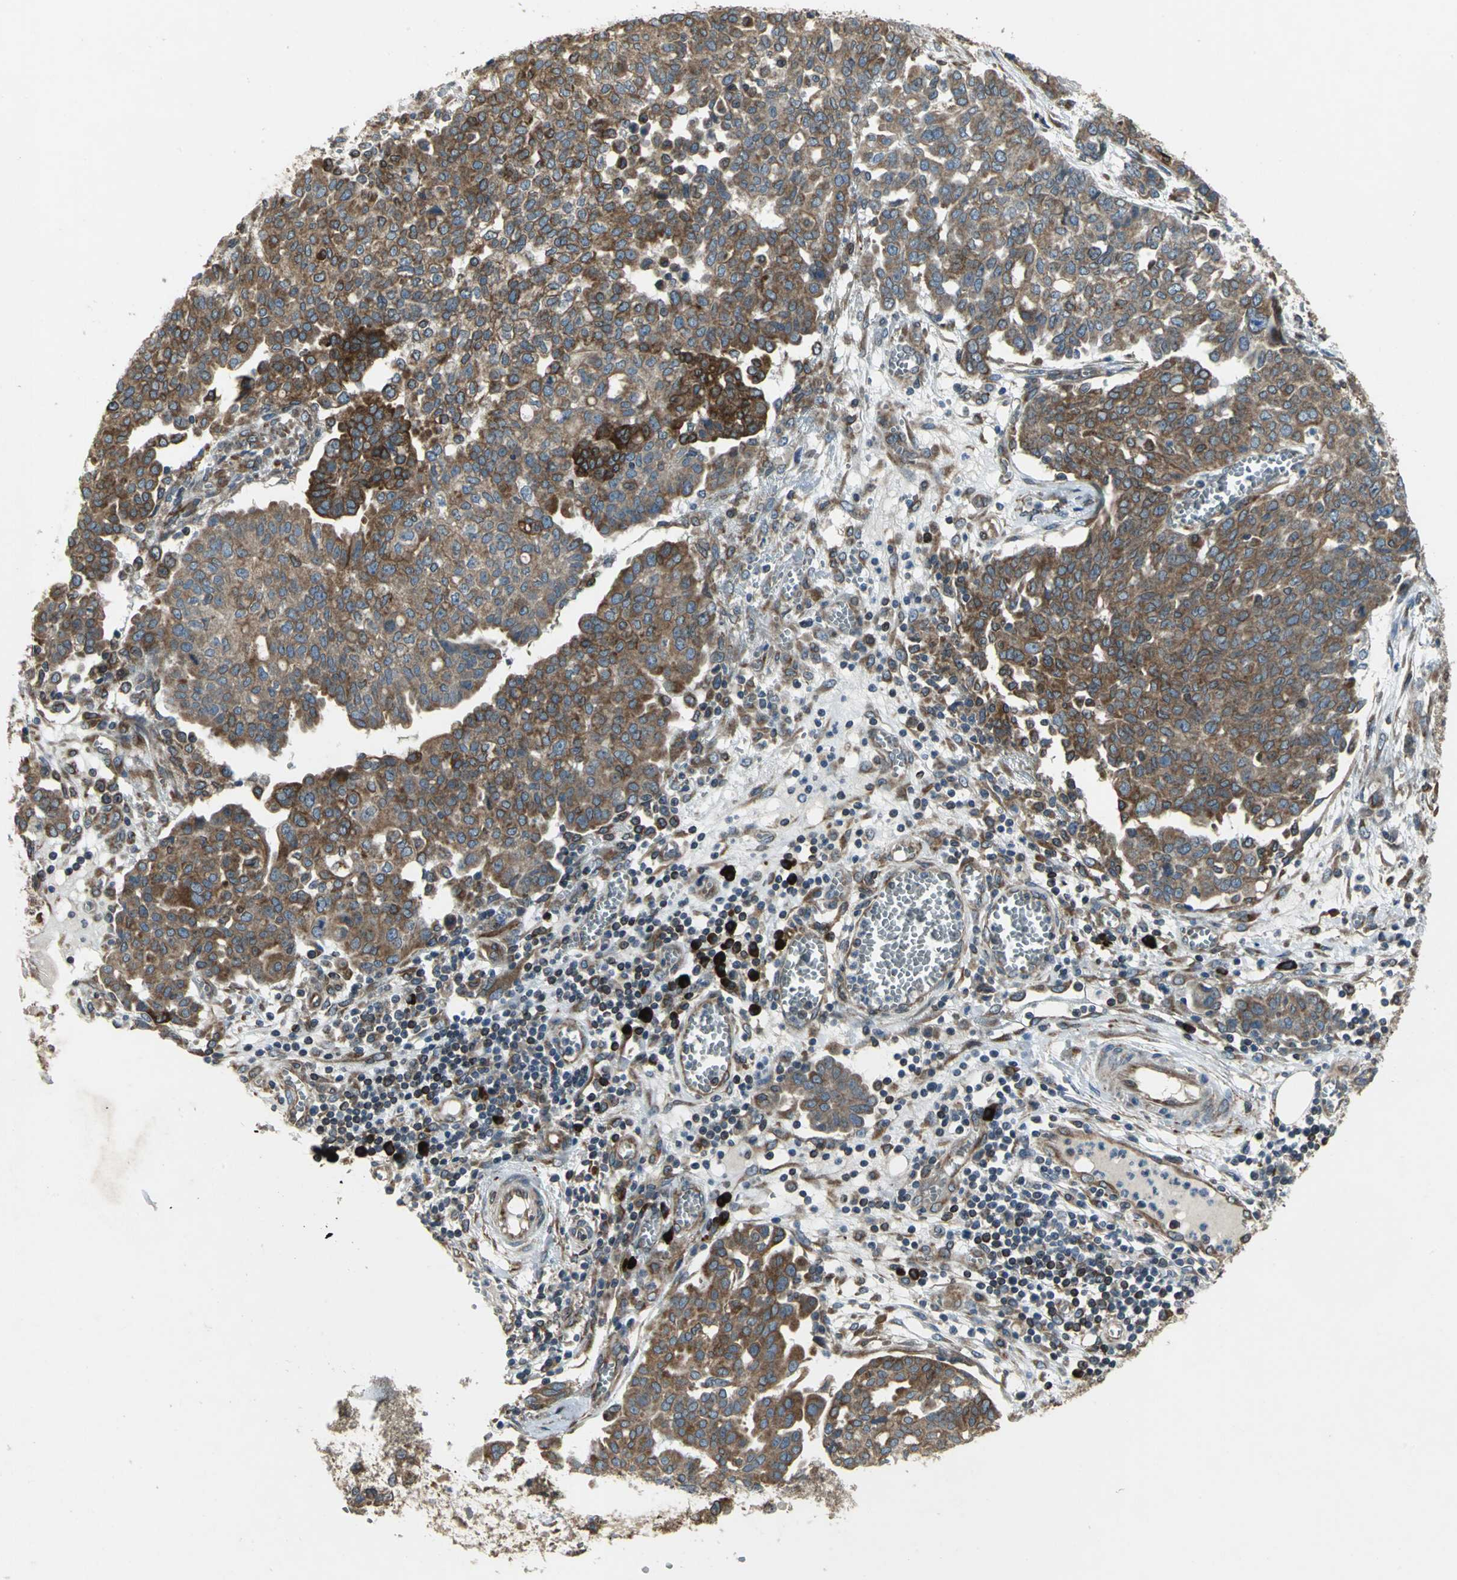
{"staining": {"intensity": "moderate", "quantity": ">75%", "location": "cytoplasmic/membranous"}, "tissue": "ovarian cancer", "cell_type": "Tumor cells", "image_type": "cancer", "snomed": [{"axis": "morphology", "description": "Cystadenocarcinoma, serous, NOS"}, {"axis": "topography", "description": "Soft tissue"}, {"axis": "topography", "description": "Ovary"}], "caption": "Protein expression analysis of serous cystadenocarcinoma (ovarian) shows moderate cytoplasmic/membranous expression in approximately >75% of tumor cells.", "gene": "SYVN1", "patient": {"sex": "female", "age": 57}}